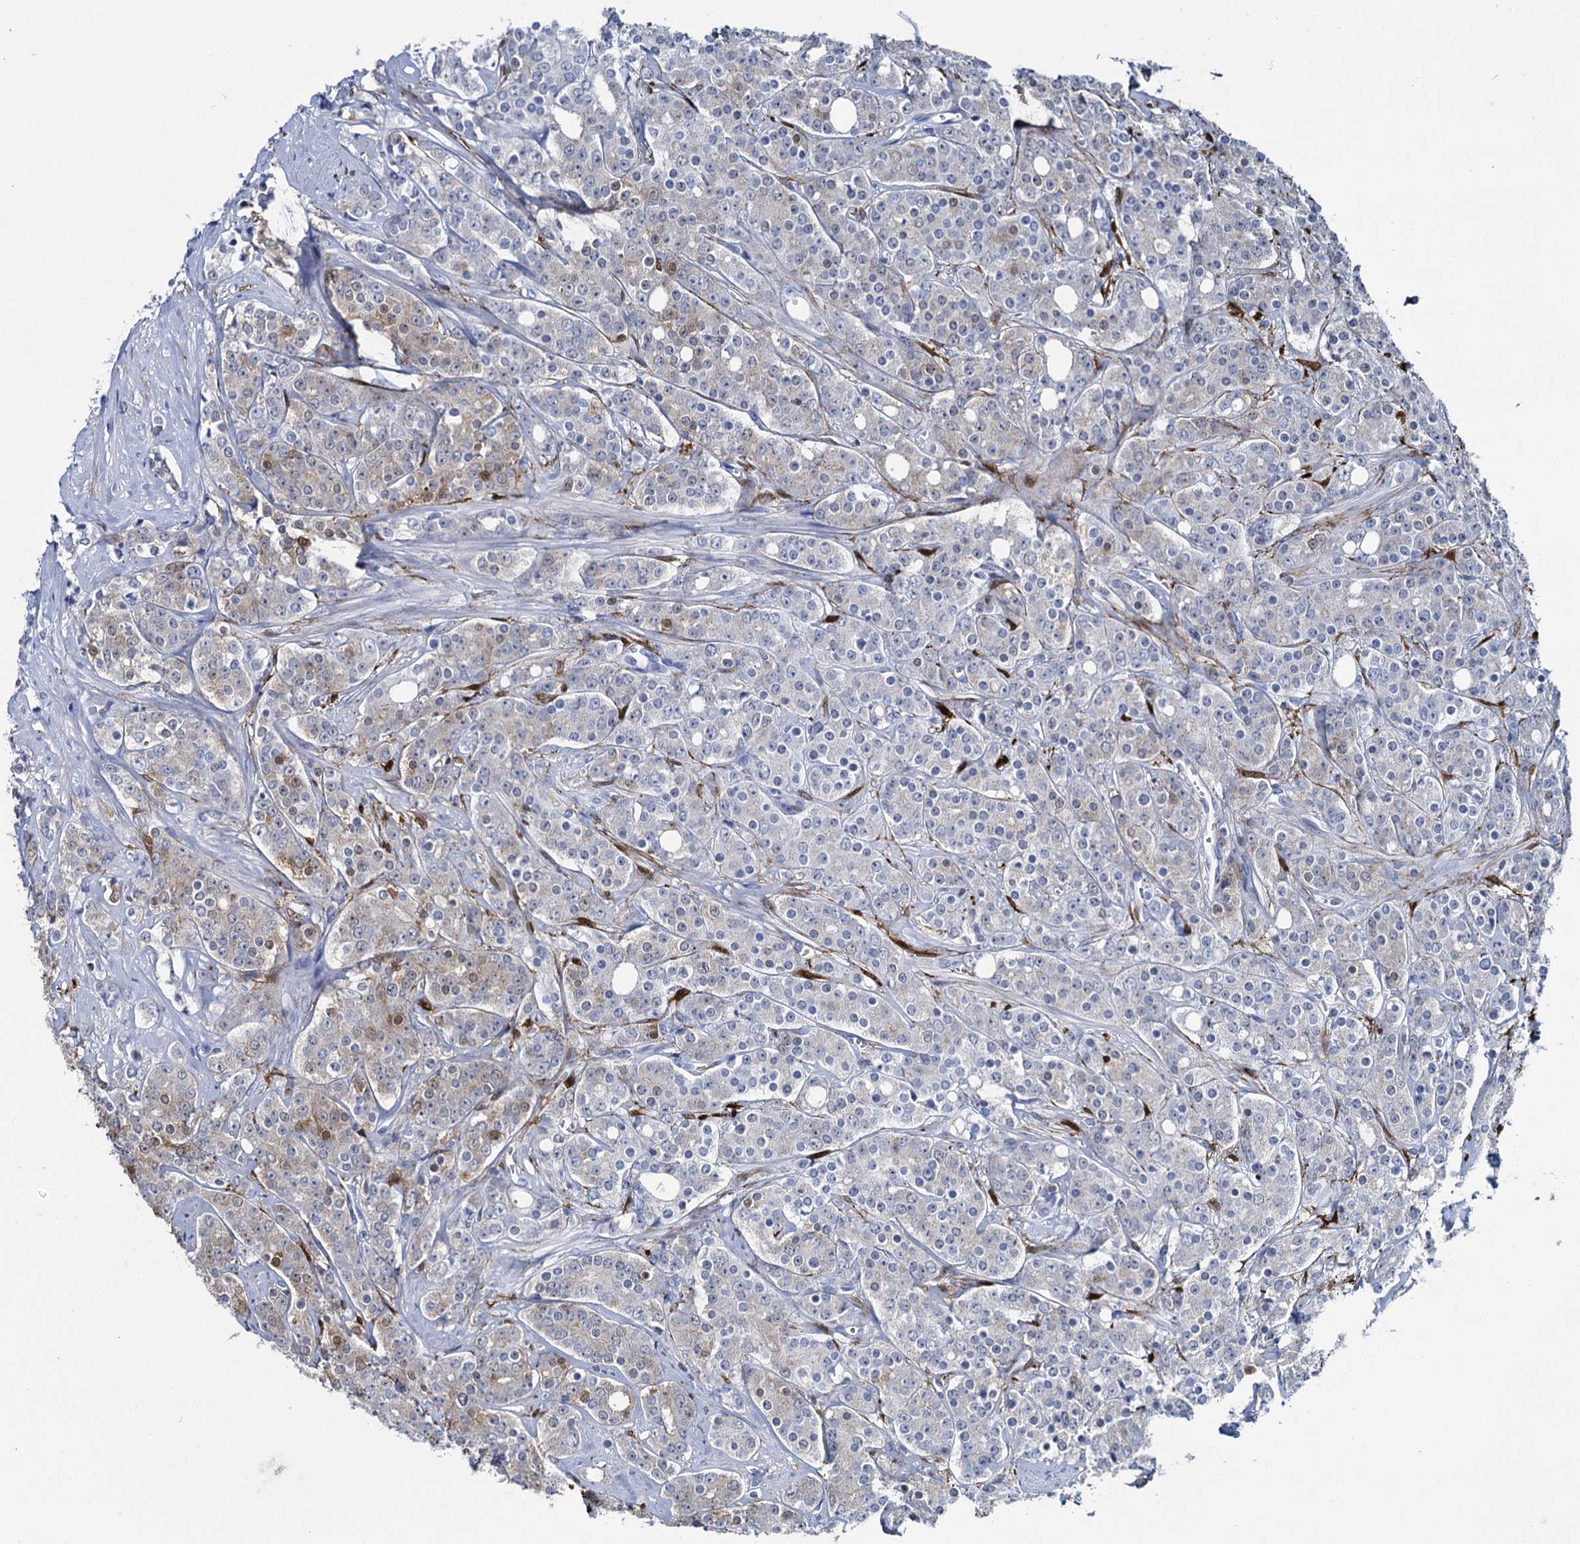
{"staining": {"intensity": "moderate", "quantity": "<25%", "location": "cytoplasmic/membranous,nuclear"}, "tissue": "prostate cancer", "cell_type": "Tumor cells", "image_type": "cancer", "snomed": [{"axis": "morphology", "description": "Adenocarcinoma, High grade"}, {"axis": "topography", "description": "Prostate"}], "caption": "Immunohistochemistry histopathology image of prostate cancer stained for a protein (brown), which shows low levels of moderate cytoplasmic/membranous and nuclear staining in approximately <25% of tumor cells.", "gene": "FABP5", "patient": {"sex": "male", "age": 62}}